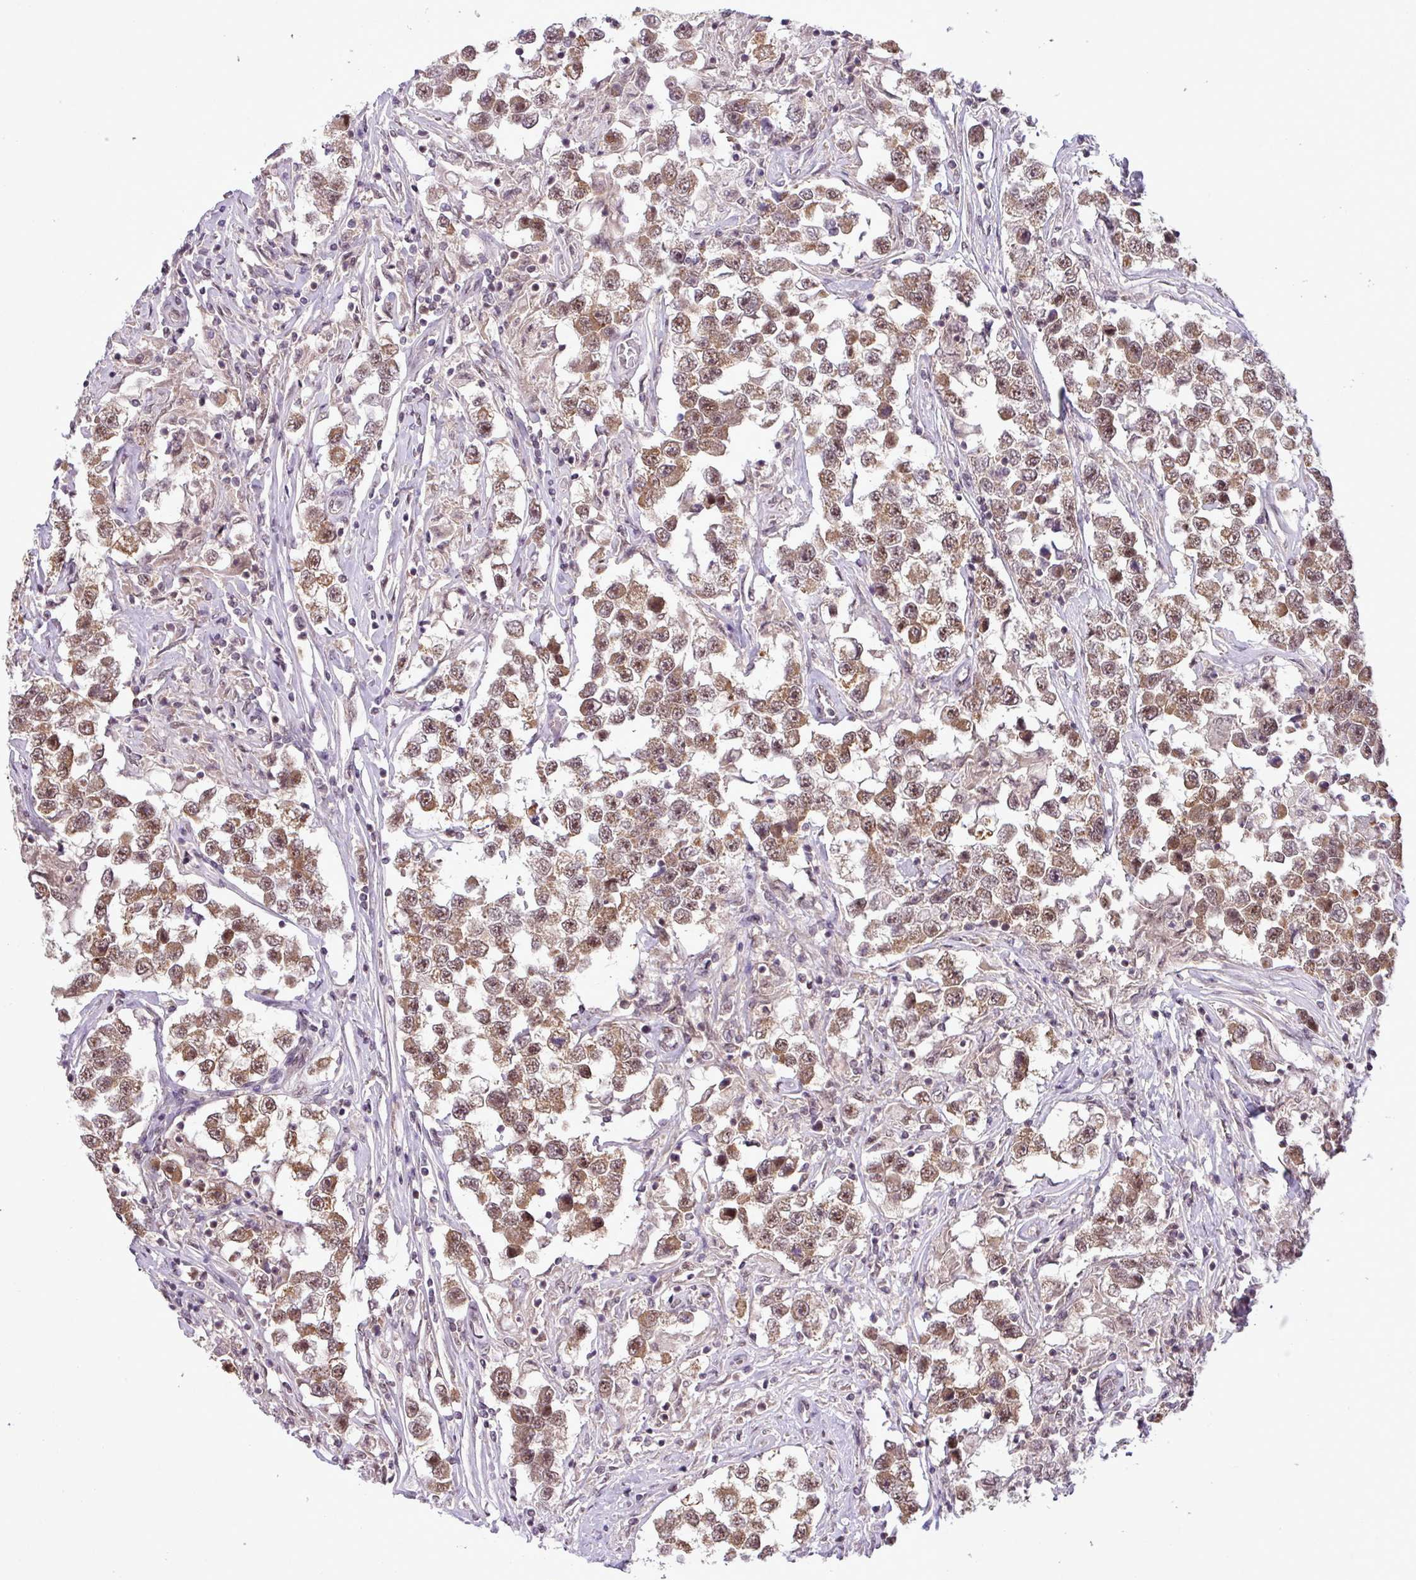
{"staining": {"intensity": "moderate", "quantity": ">75%", "location": "cytoplasmic/membranous,nuclear"}, "tissue": "testis cancer", "cell_type": "Tumor cells", "image_type": "cancer", "snomed": [{"axis": "morphology", "description": "Seminoma, NOS"}, {"axis": "topography", "description": "Testis"}], "caption": "Protein expression analysis of human testis seminoma reveals moderate cytoplasmic/membranous and nuclear staining in approximately >75% of tumor cells.", "gene": "MFHAS1", "patient": {"sex": "male", "age": 46}}